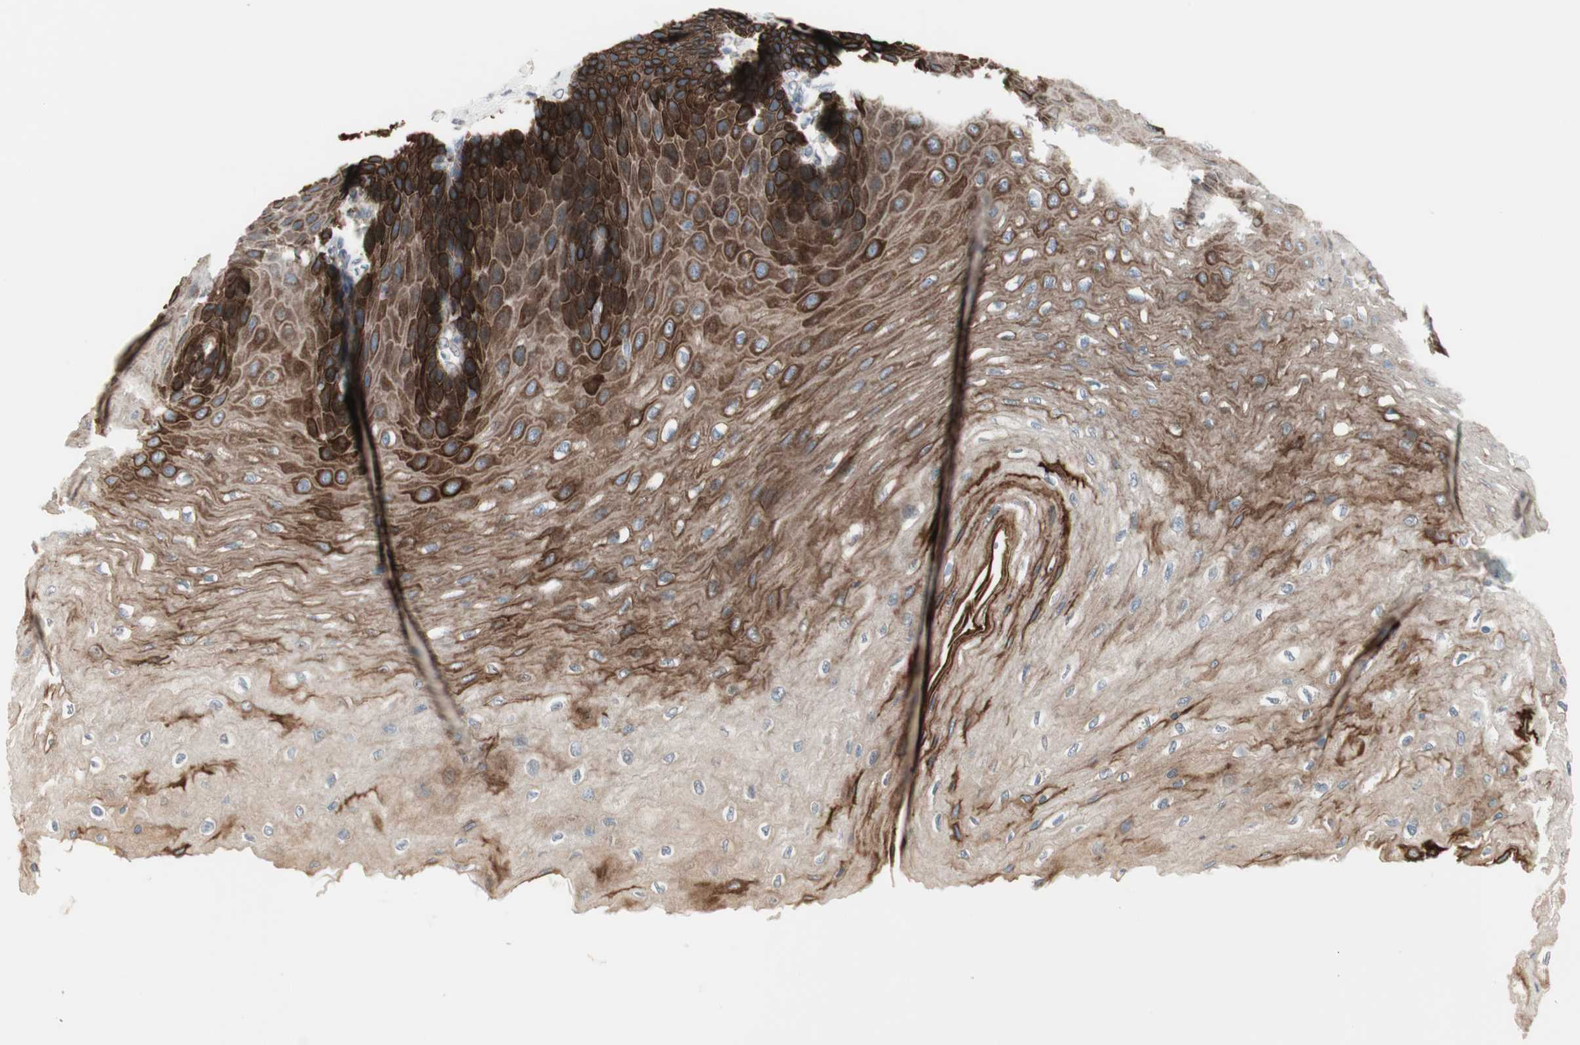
{"staining": {"intensity": "strong", "quantity": ">75%", "location": "cytoplasmic/membranous"}, "tissue": "esophagus", "cell_type": "Squamous epithelial cells", "image_type": "normal", "snomed": [{"axis": "morphology", "description": "Normal tissue, NOS"}, {"axis": "topography", "description": "Esophagus"}], "caption": "A brown stain labels strong cytoplasmic/membranous staining of a protein in squamous epithelial cells of normal esophagus.", "gene": "ZFP36", "patient": {"sex": "female", "age": 72}}